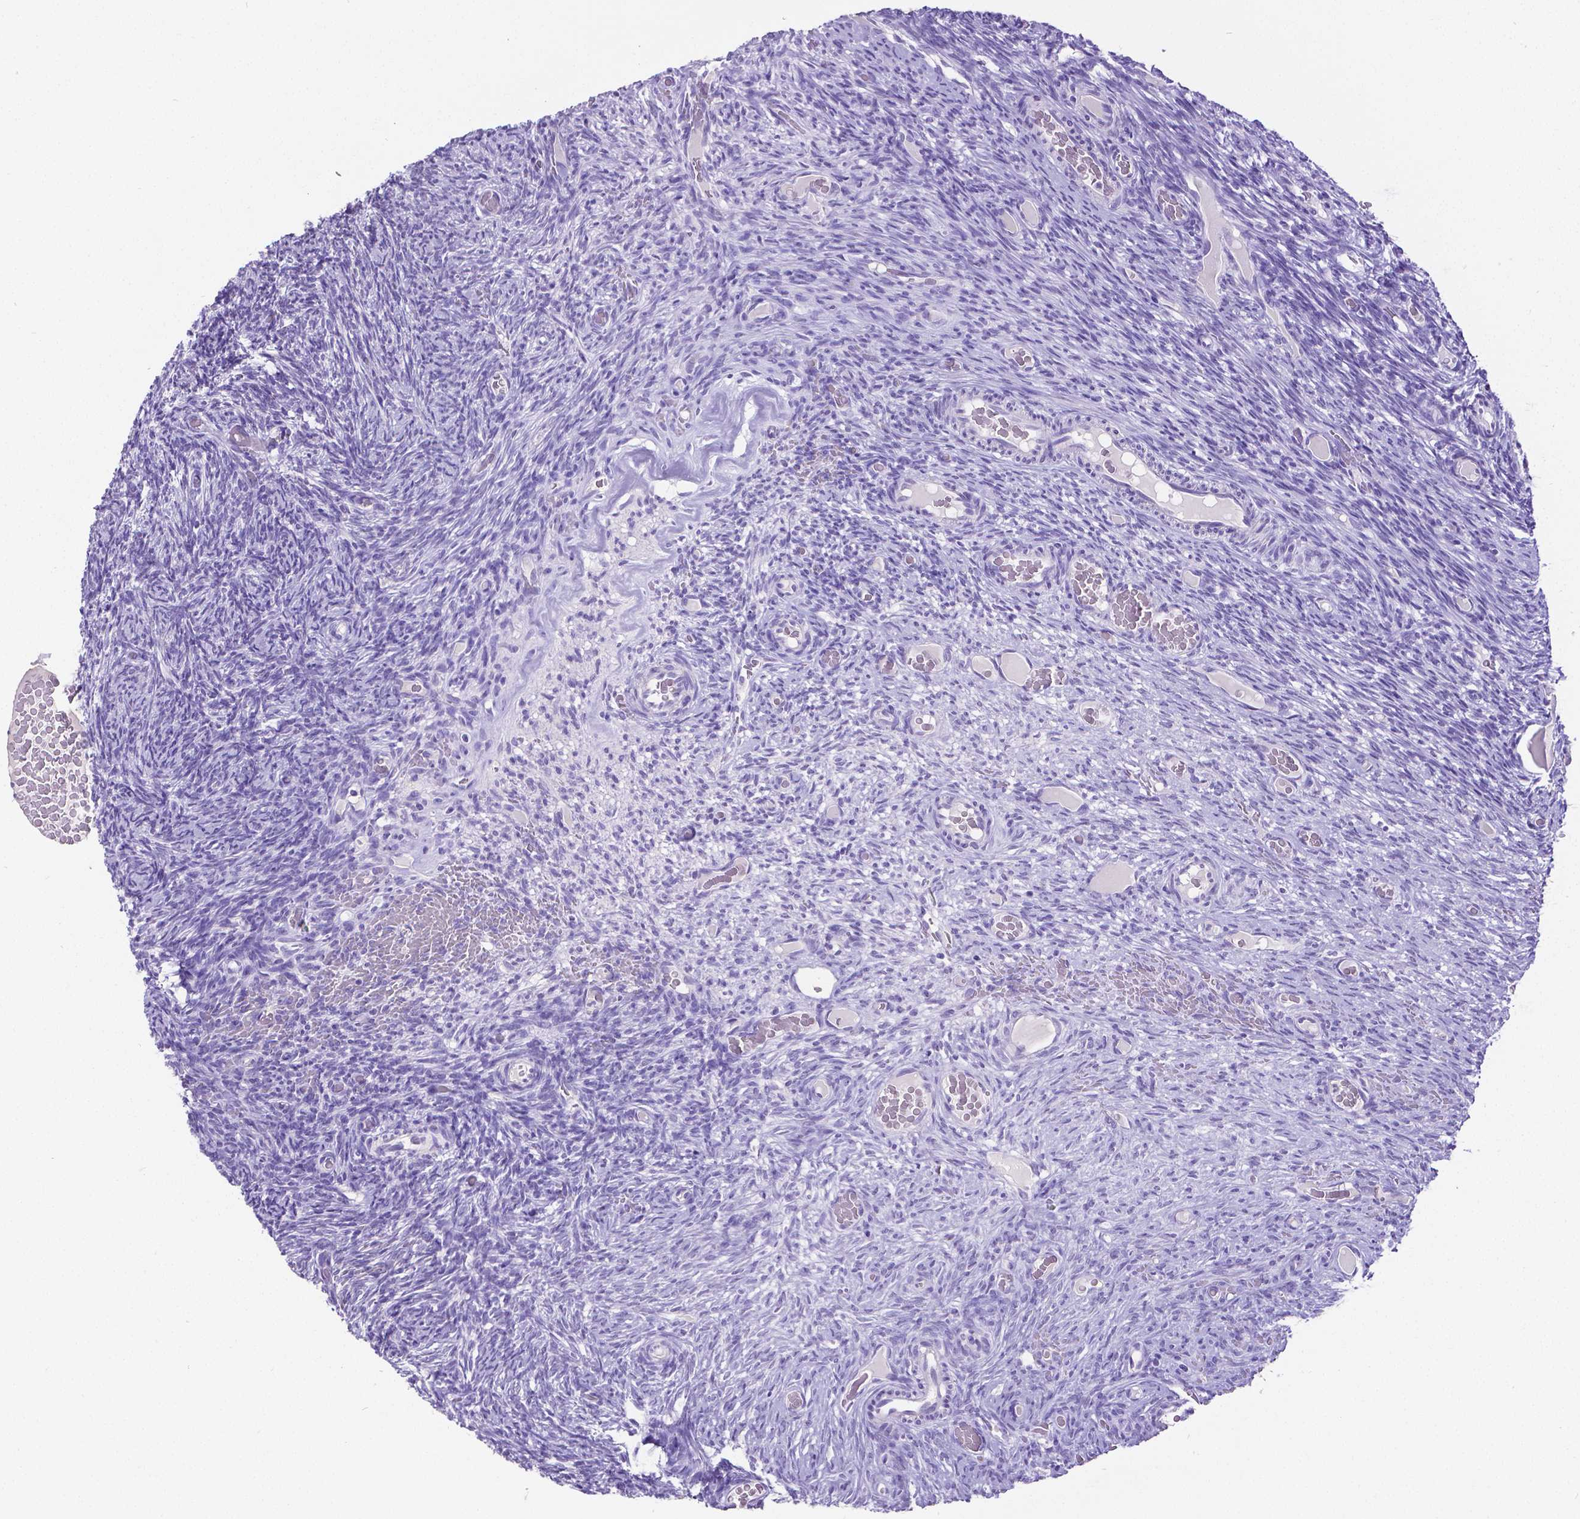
{"staining": {"intensity": "negative", "quantity": "none", "location": "none"}, "tissue": "ovary", "cell_type": "Ovarian stroma cells", "image_type": "normal", "snomed": [{"axis": "morphology", "description": "Normal tissue, NOS"}, {"axis": "topography", "description": "Ovary"}], "caption": "A high-resolution photomicrograph shows immunohistochemistry (IHC) staining of normal ovary, which shows no significant expression in ovarian stroma cells.", "gene": "SATB2", "patient": {"sex": "female", "age": 34}}